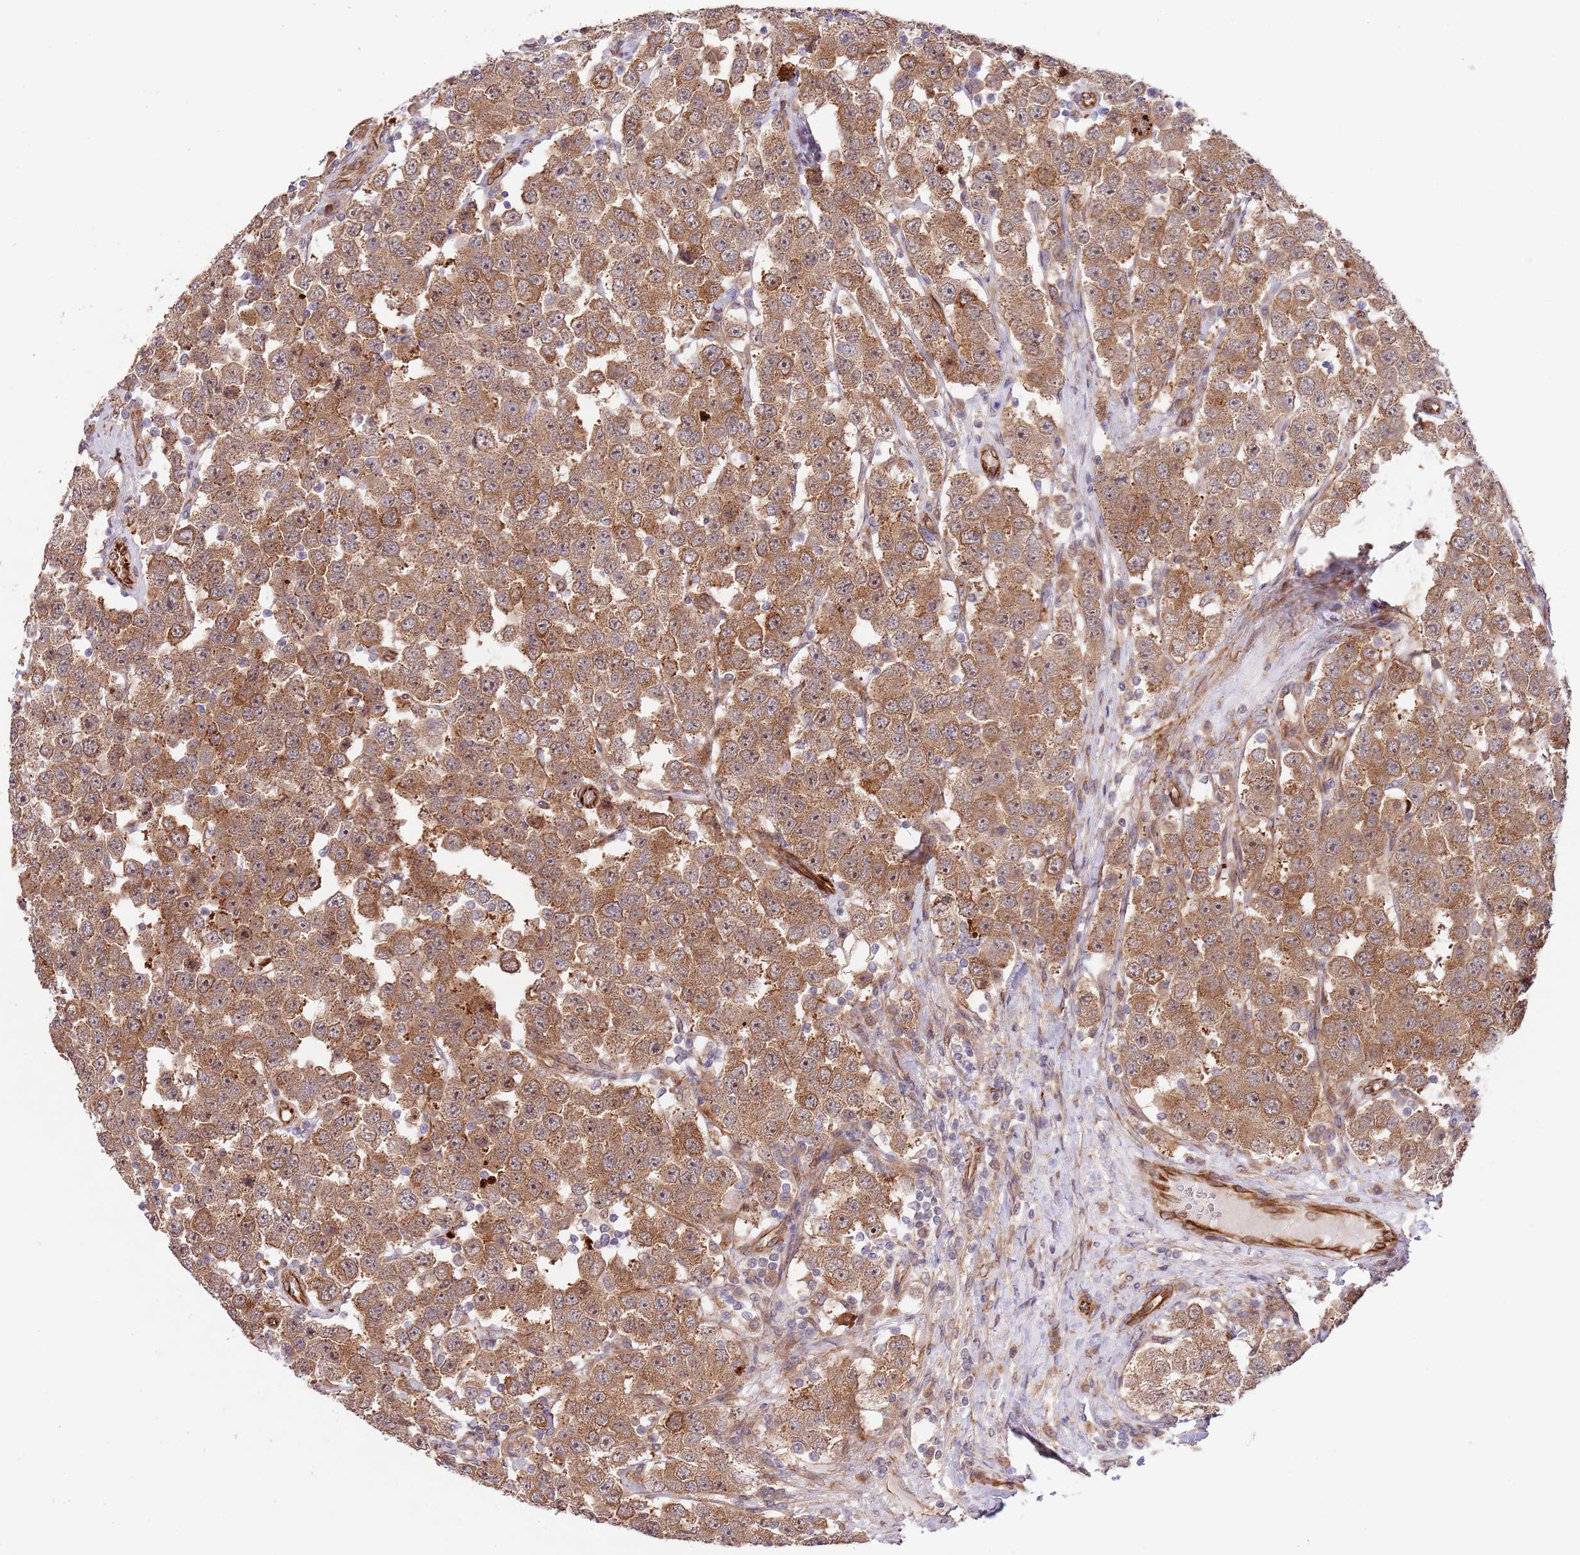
{"staining": {"intensity": "moderate", "quantity": ">75%", "location": "cytoplasmic/membranous"}, "tissue": "testis cancer", "cell_type": "Tumor cells", "image_type": "cancer", "snomed": [{"axis": "morphology", "description": "Seminoma, NOS"}, {"axis": "topography", "description": "Testis"}], "caption": "Tumor cells demonstrate moderate cytoplasmic/membranous expression in approximately >75% of cells in testis cancer. (DAB (3,3'-diaminobenzidine) IHC with brightfield microscopy, high magnification).", "gene": "NEK3", "patient": {"sex": "male", "age": 28}}